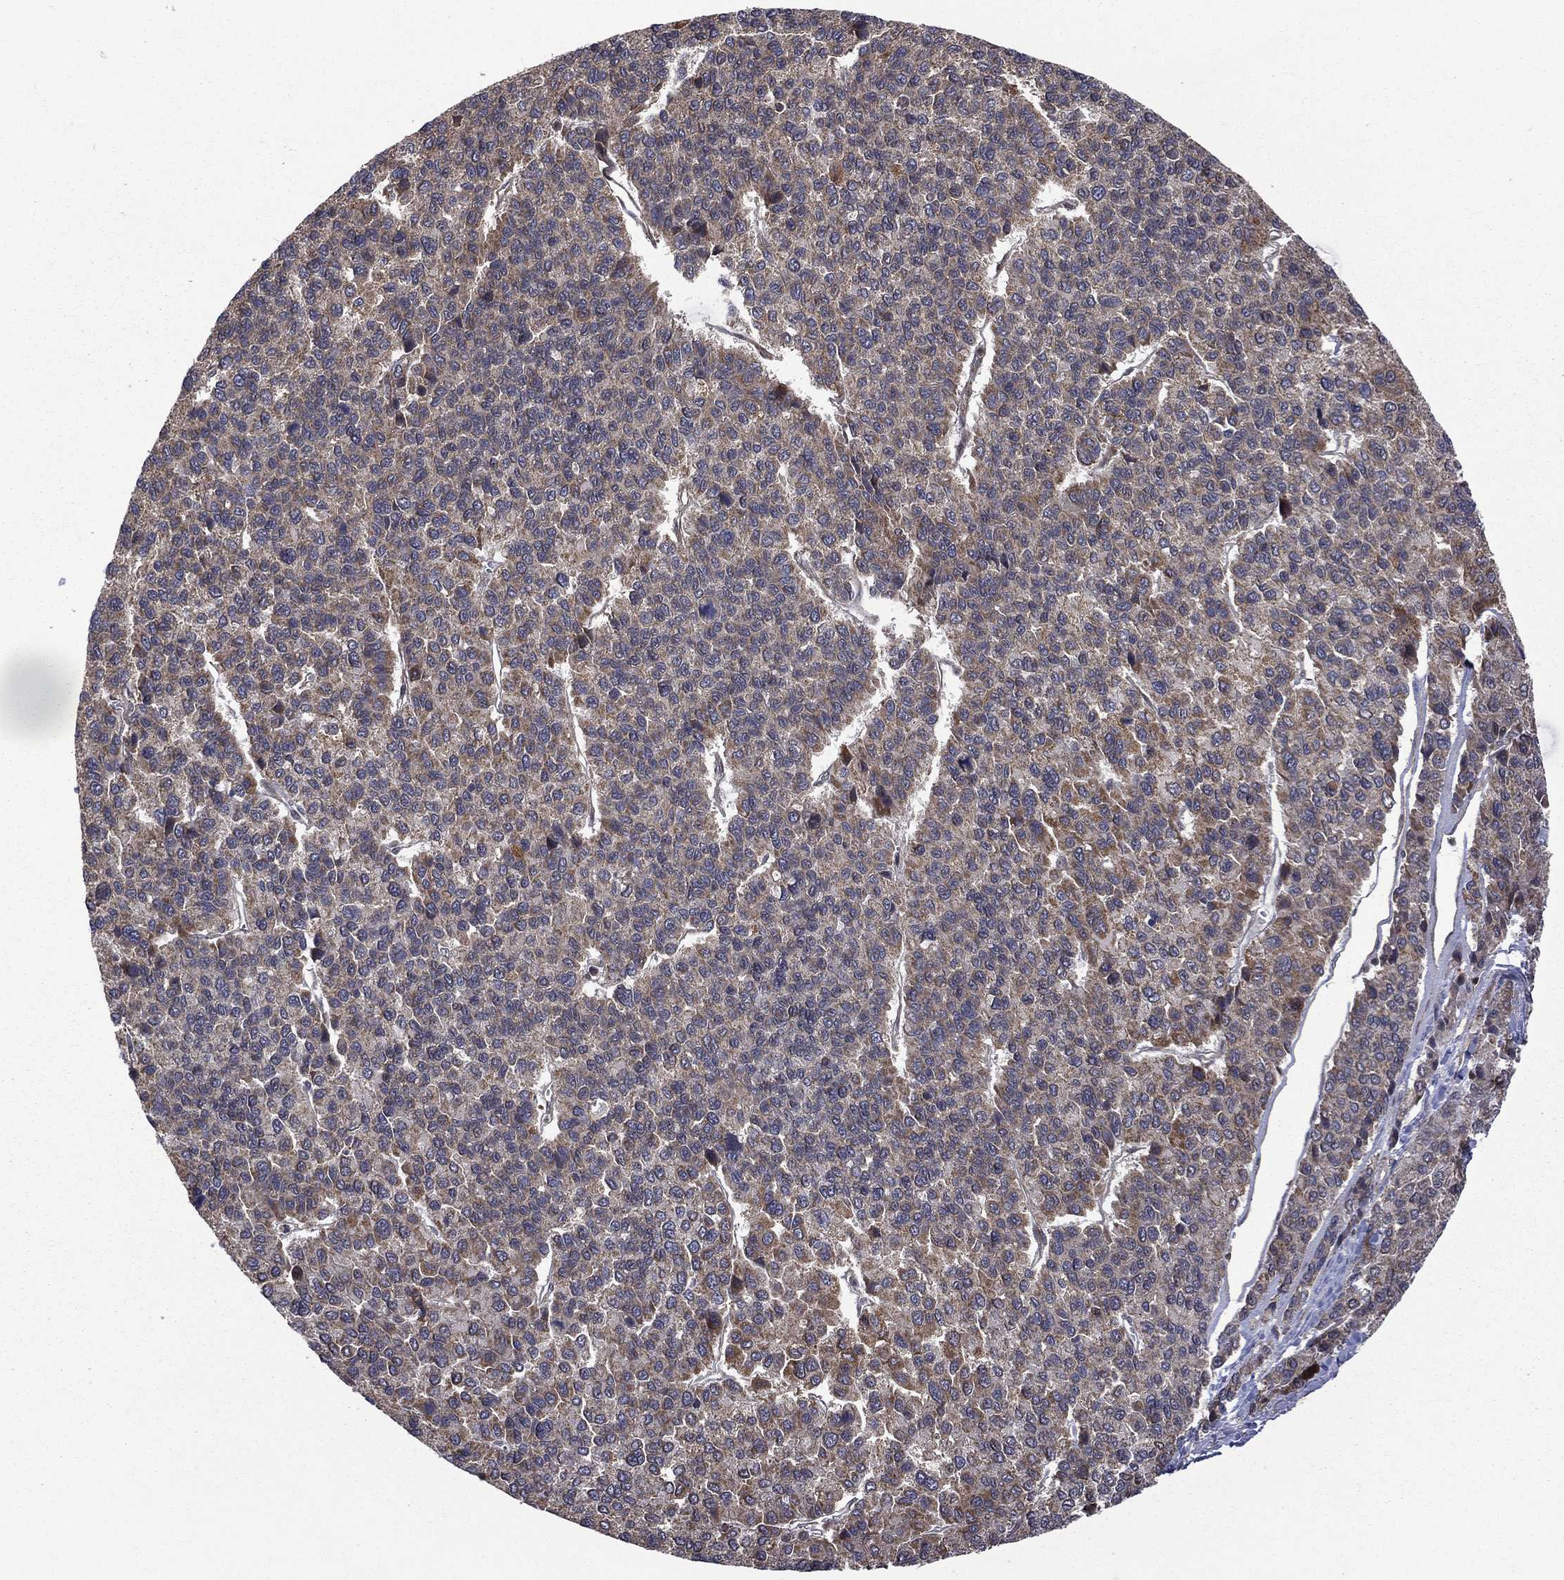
{"staining": {"intensity": "moderate", "quantity": ">75%", "location": "cytoplasmic/membranous"}, "tissue": "liver cancer", "cell_type": "Tumor cells", "image_type": "cancer", "snomed": [{"axis": "morphology", "description": "Carcinoma, Hepatocellular, NOS"}, {"axis": "topography", "description": "Liver"}], "caption": "Liver cancer tissue demonstrates moderate cytoplasmic/membranous expression in about >75% of tumor cells, visualized by immunohistochemistry.", "gene": "GIMAP6", "patient": {"sex": "female", "age": 41}}